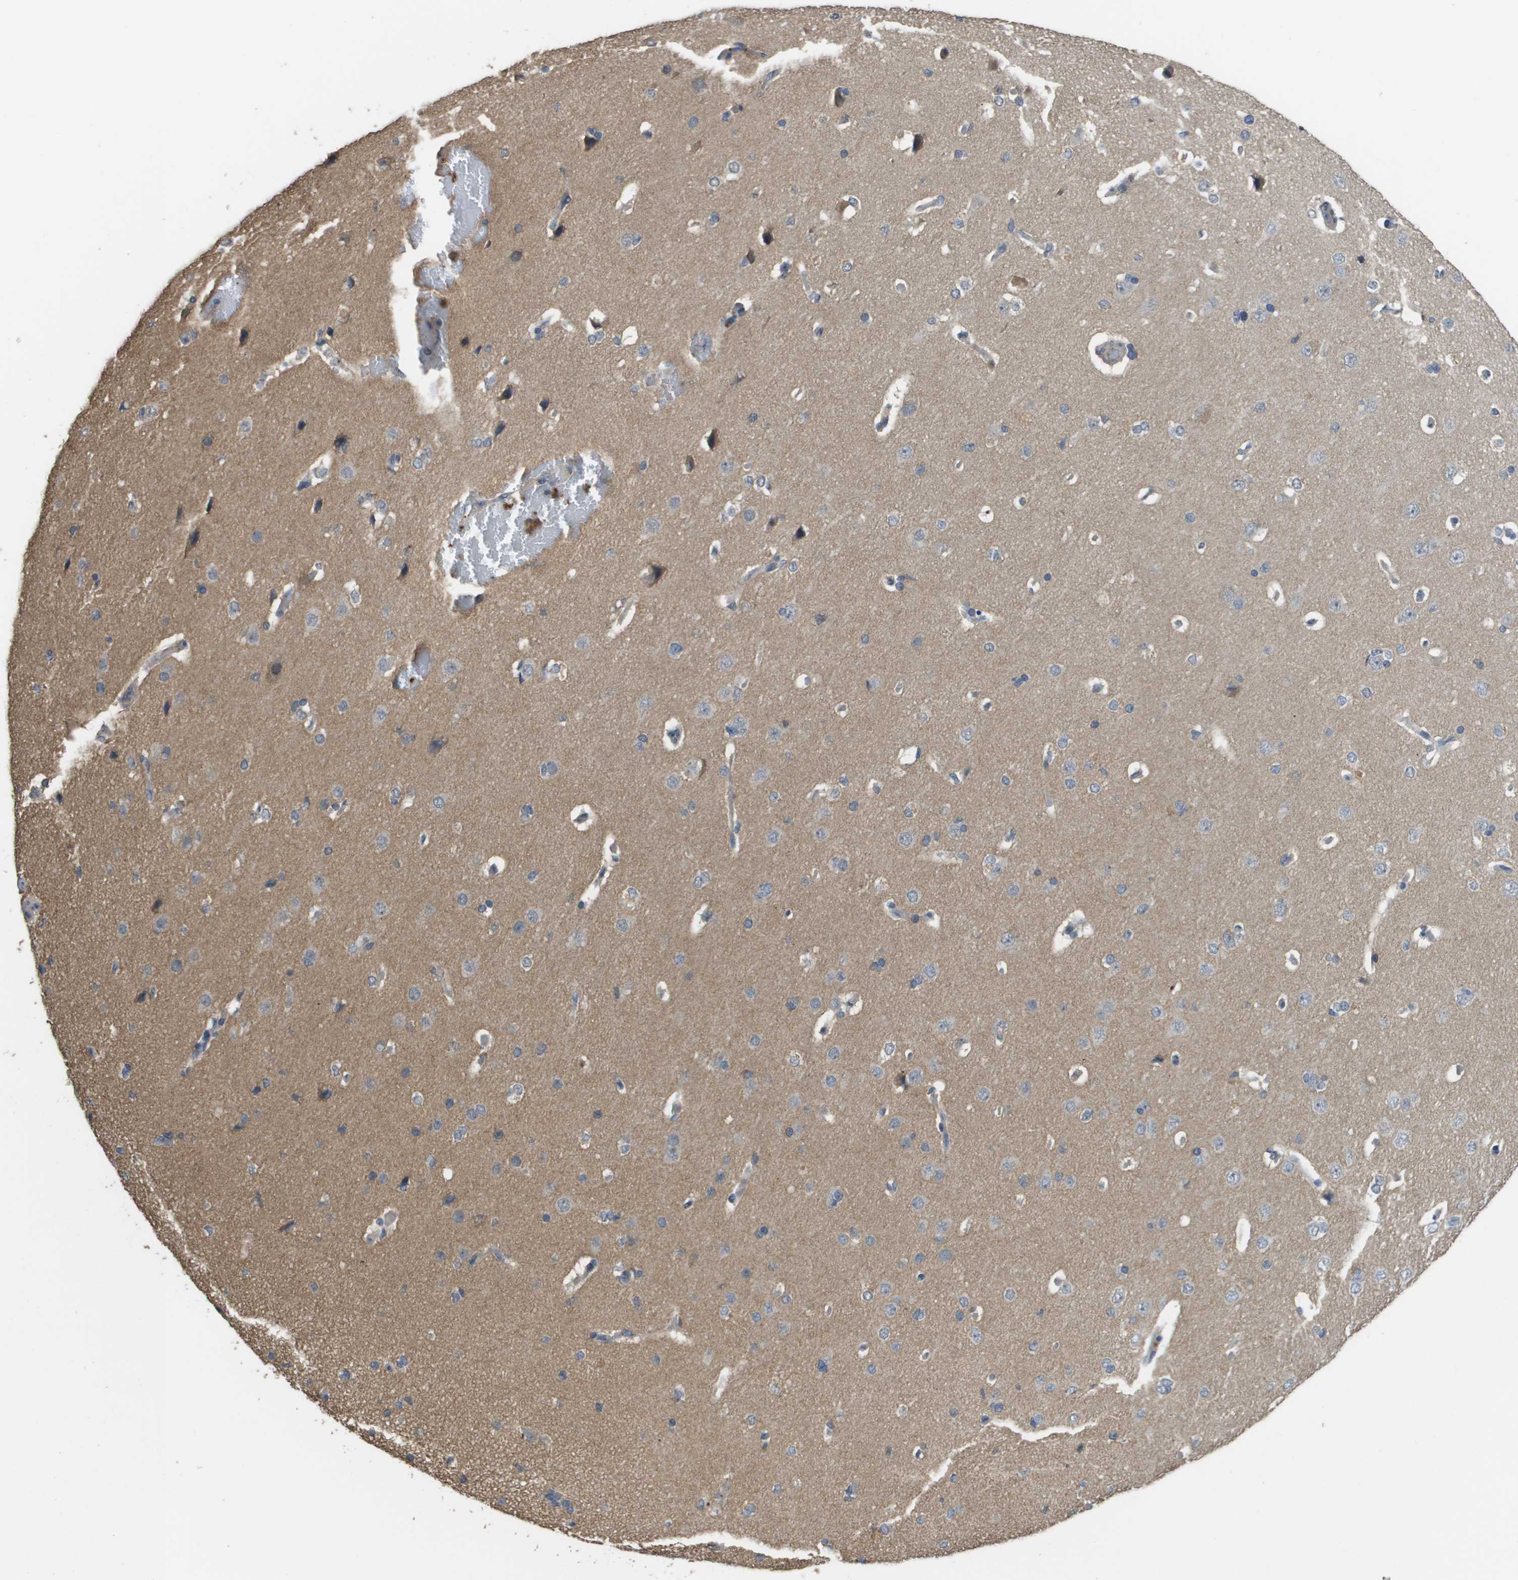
{"staining": {"intensity": "negative", "quantity": "none", "location": "none"}, "tissue": "cerebral cortex", "cell_type": "Endothelial cells", "image_type": "normal", "snomed": [{"axis": "morphology", "description": "Normal tissue, NOS"}, {"axis": "topography", "description": "Cerebral cortex"}], "caption": "Immunohistochemical staining of normal cerebral cortex exhibits no significant positivity in endothelial cells. (DAB IHC, high magnification).", "gene": "RAB27B", "patient": {"sex": "male", "age": 62}}